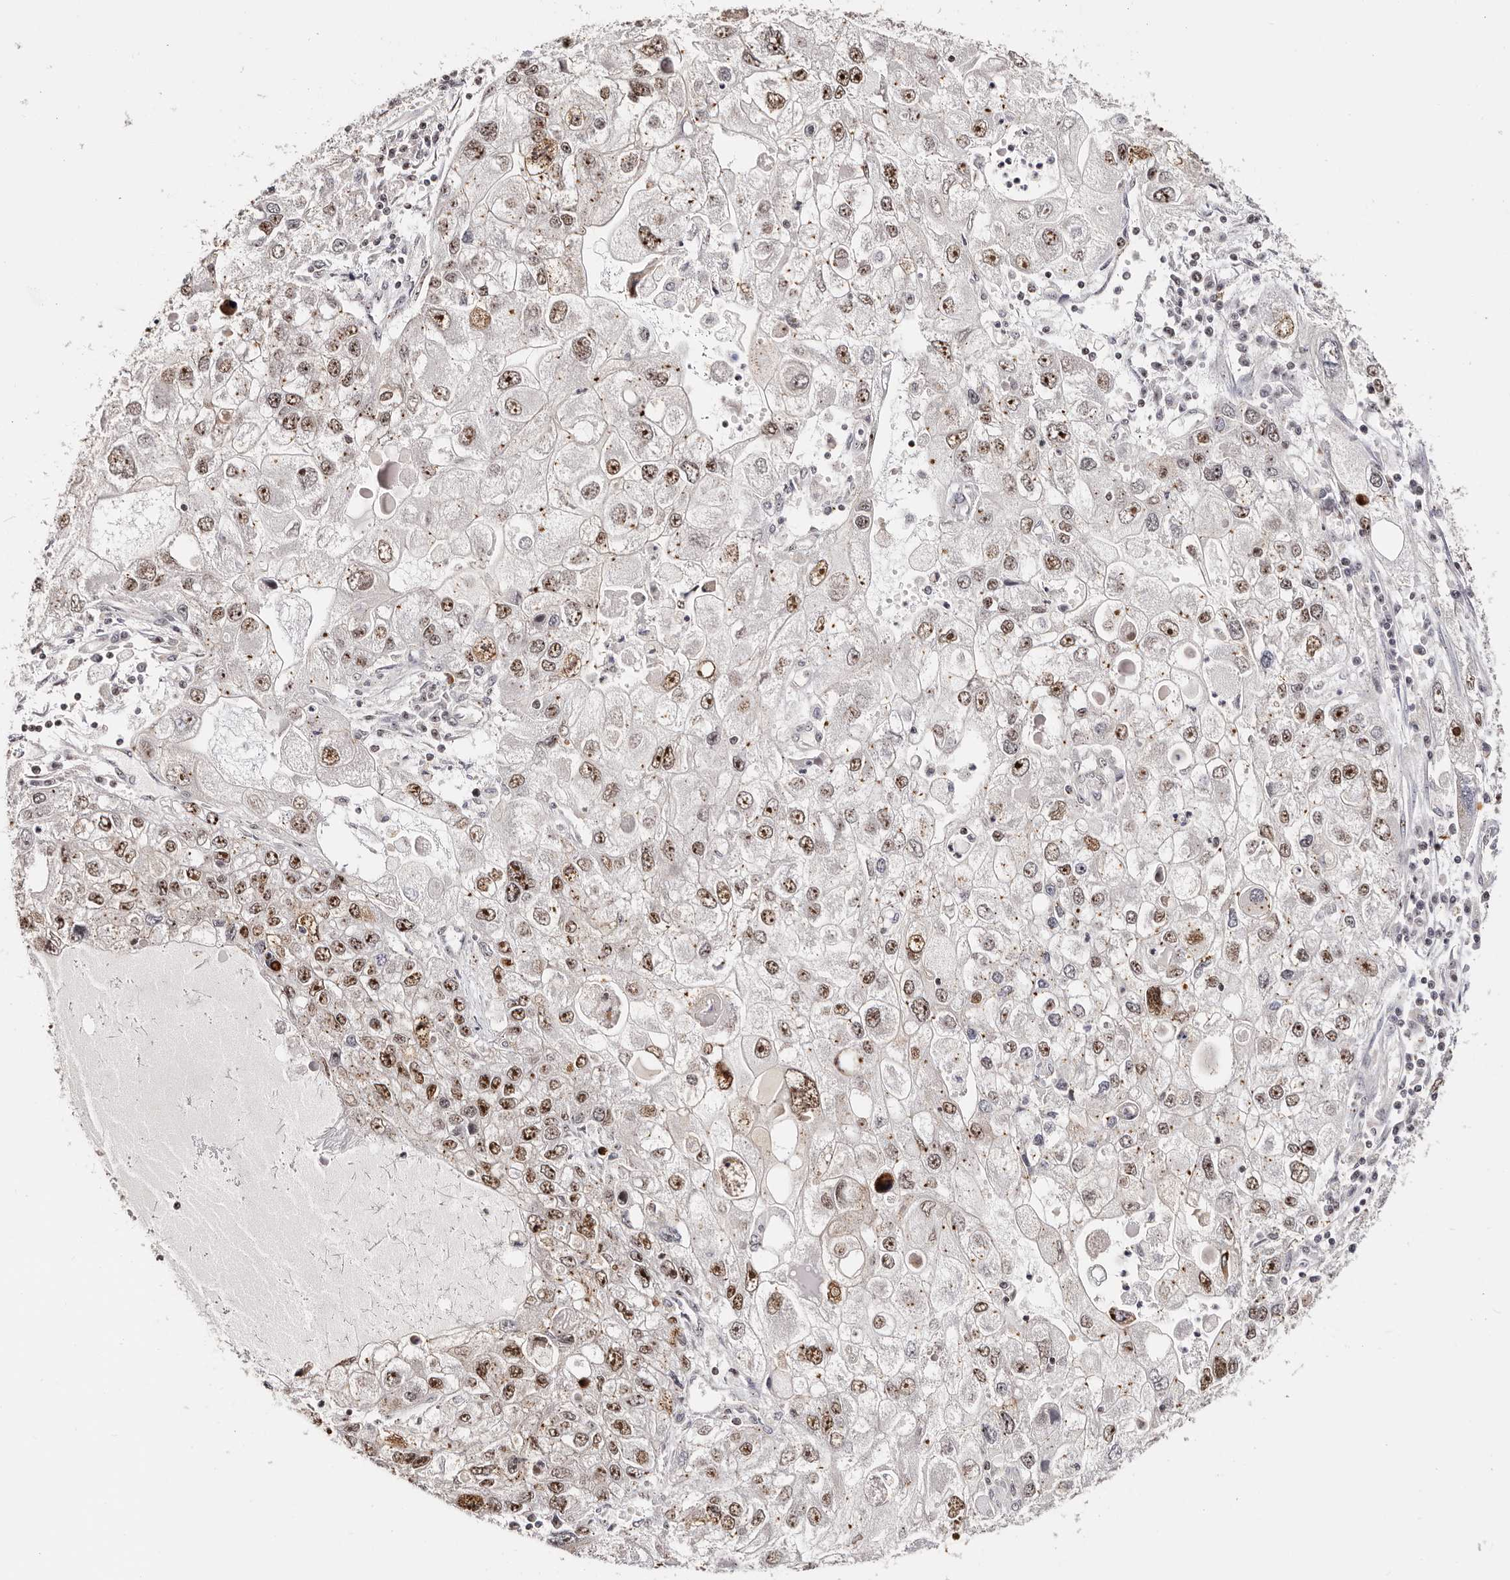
{"staining": {"intensity": "strong", "quantity": "25%-75%", "location": "nuclear"}, "tissue": "endometrial cancer", "cell_type": "Tumor cells", "image_type": "cancer", "snomed": [{"axis": "morphology", "description": "Adenocarcinoma, NOS"}, {"axis": "topography", "description": "Endometrium"}], "caption": "Protein analysis of endometrial cancer tissue demonstrates strong nuclear staining in approximately 25%-75% of tumor cells.", "gene": "IQGAP3", "patient": {"sex": "female", "age": 49}}